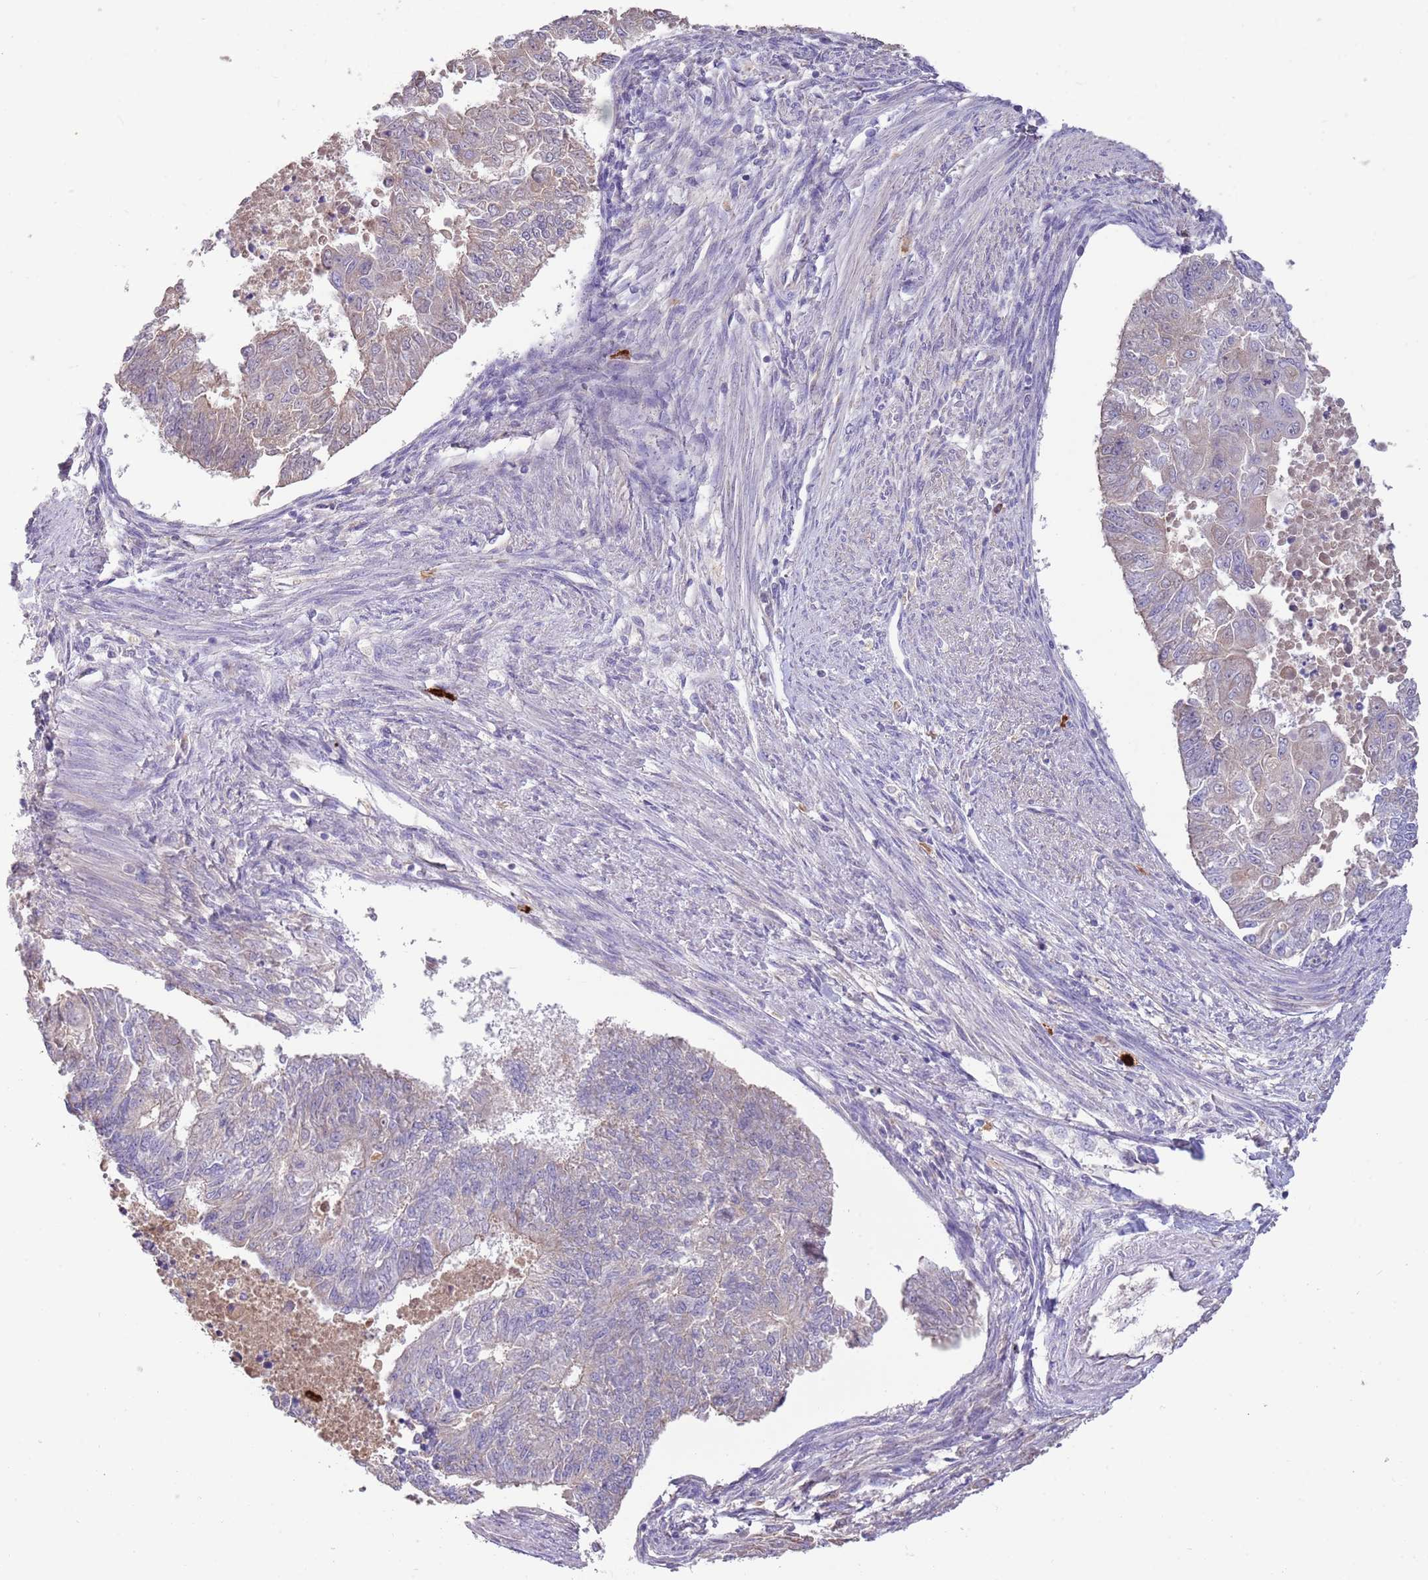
{"staining": {"intensity": "negative", "quantity": "none", "location": "none"}, "tissue": "endometrial cancer", "cell_type": "Tumor cells", "image_type": "cancer", "snomed": [{"axis": "morphology", "description": "Adenocarcinoma, NOS"}, {"axis": "topography", "description": "Endometrium"}], "caption": "A micrograph of endometrial cancer stained for a protein displays no brown staining in tumor cells.", "gene": "TRMO", "patient": {"sex": "female", "age": 32}}